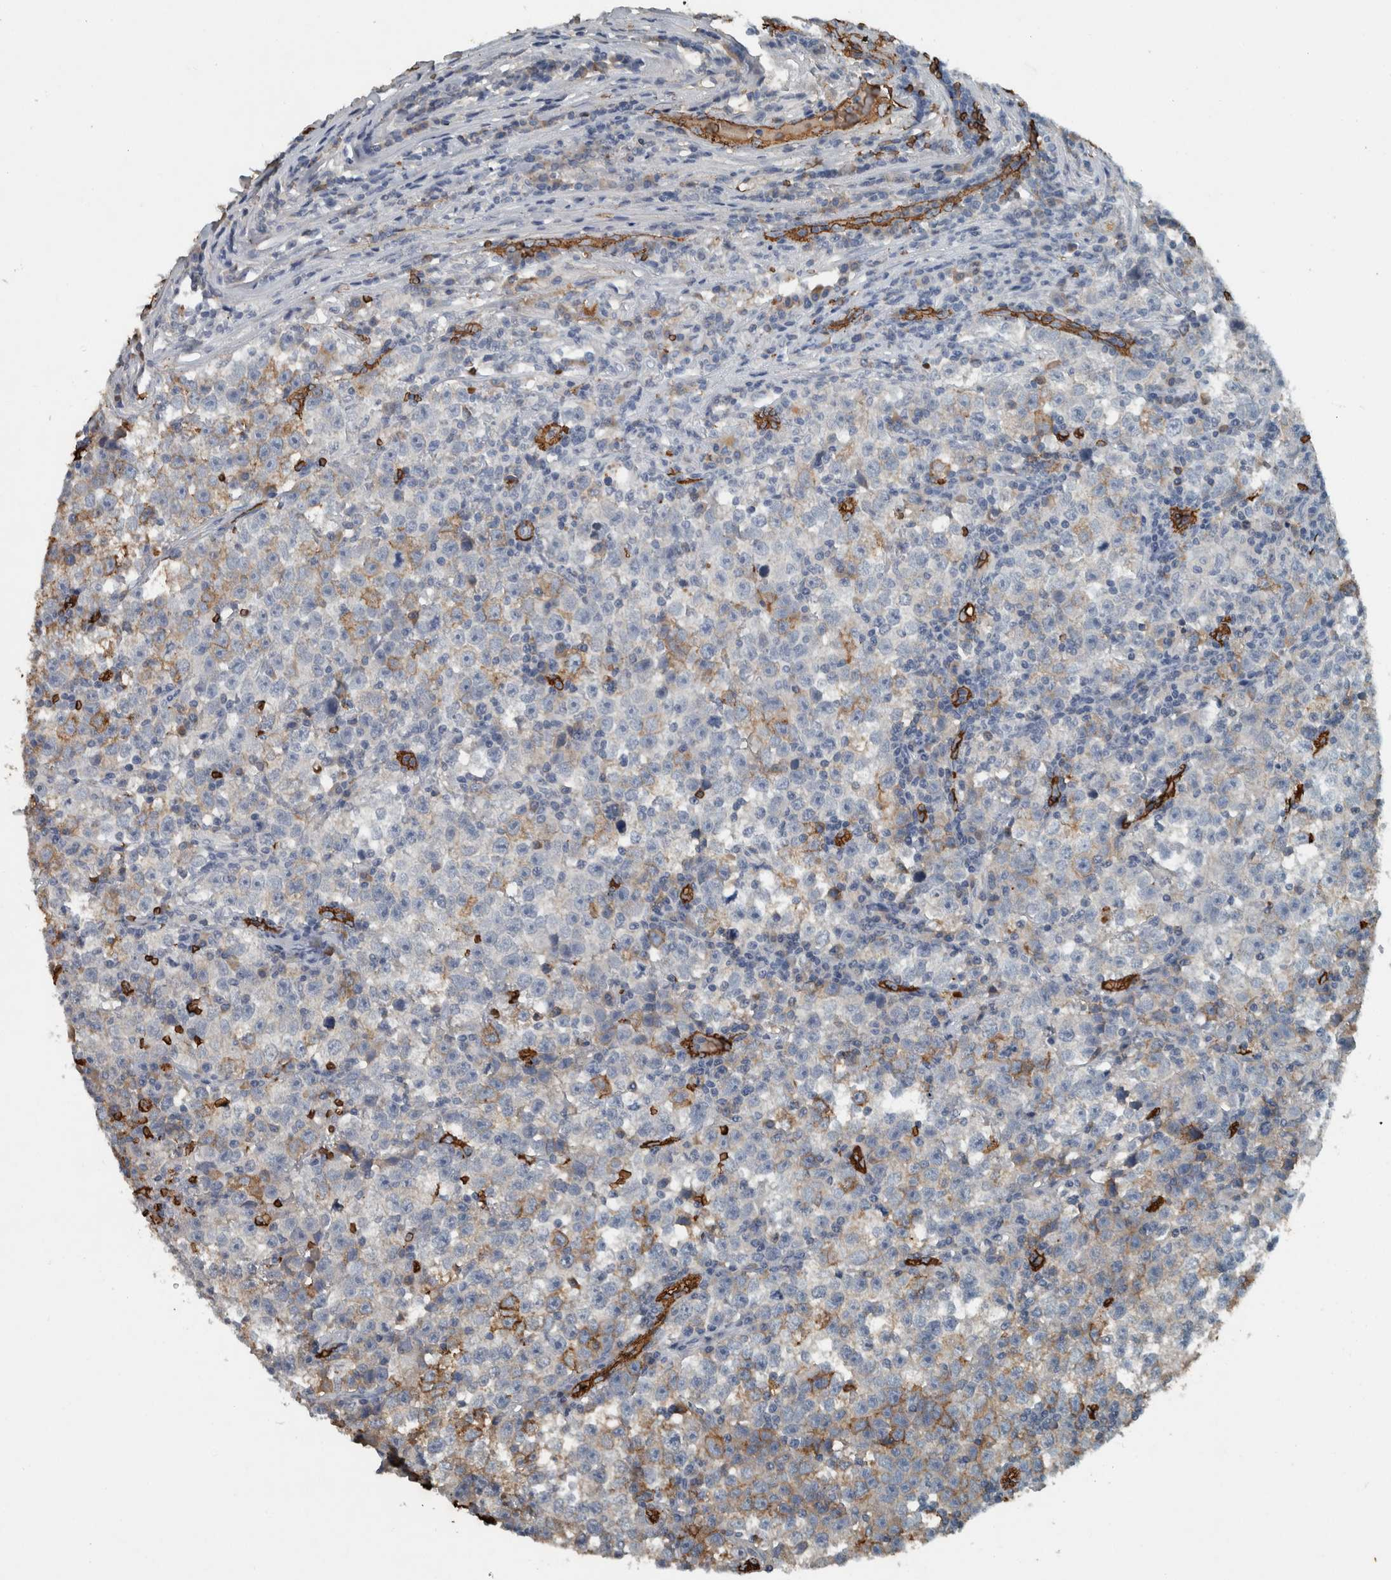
{"staining": {"intensity": "moderate", "quantity": "<25%", "location": "cytoplasmic/membranous"}, "tissue": "testis cancer", "cell_type": "Tumor cells", "image_type": "cancer", "snomed": [{"axis": "morphology", "description": "Seminoma, NOS"}, {"axis": "topography", "description": "Testis"}], "caption": "The immunohistochemical stain labels moderate cytoplasmic/membranous staining in tumor cells of testis seminoma tissue.", "gene": "LBP", "patient": {"sex": "male", "age": 43}}